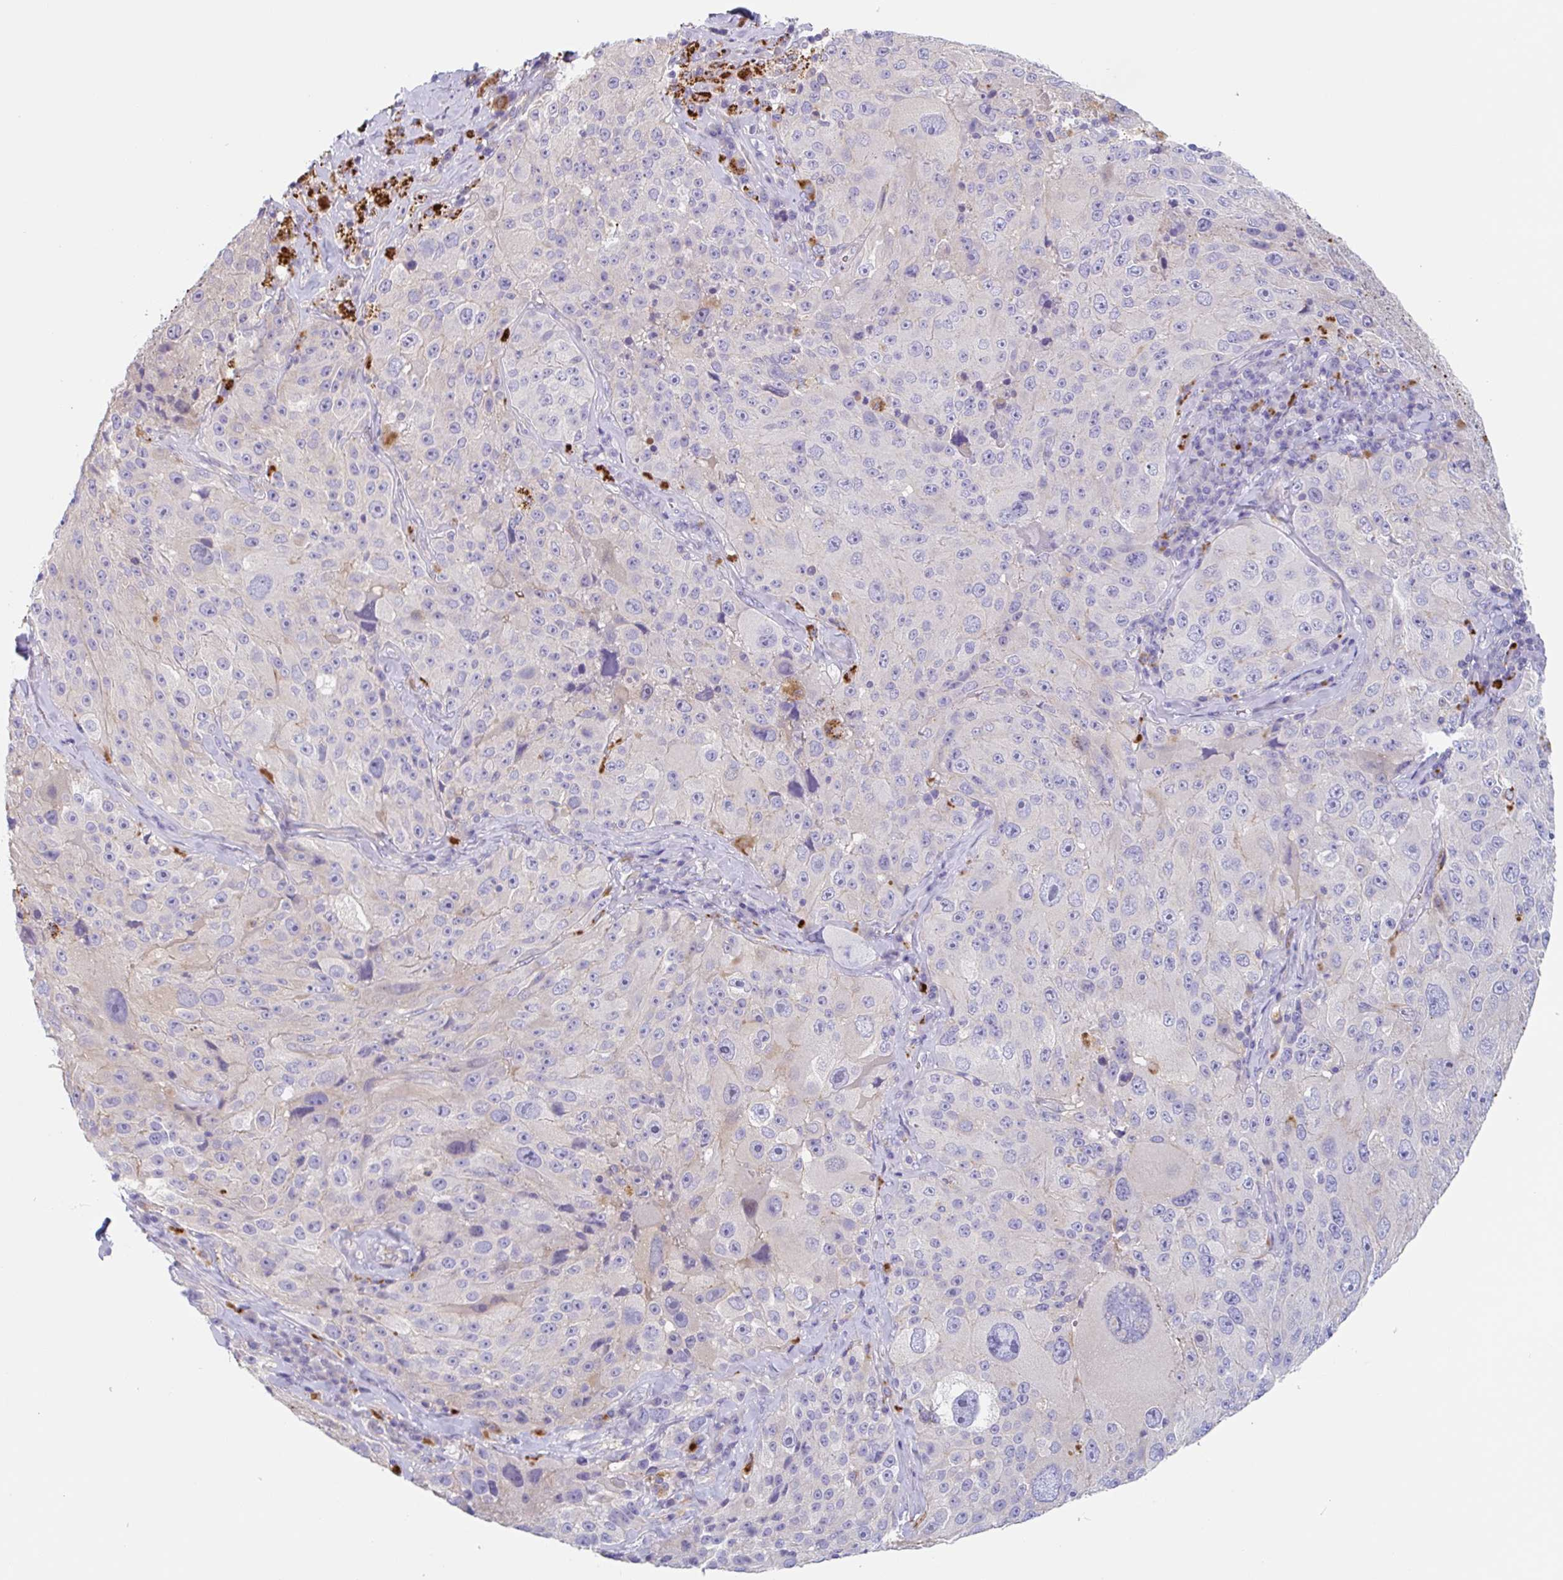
{"staining": {"intensity": "negative", "quantity": "none", "location": "none"}, "tissue": "melanoma", "cell_type": "Tumor cells", "image_type": "cancer", "snomed": [{"axis": "morphology", "description": "Malignant melanoma, Metastatic site"}, {"axis": "topography", "description": "Lymph node"}], "caption": "Image shows no protein expression in tumor cells of malignant melanoma (metastatic site) tissue.", "gene": "LENG9", "patient": {"sex": "male", "age": 62}}